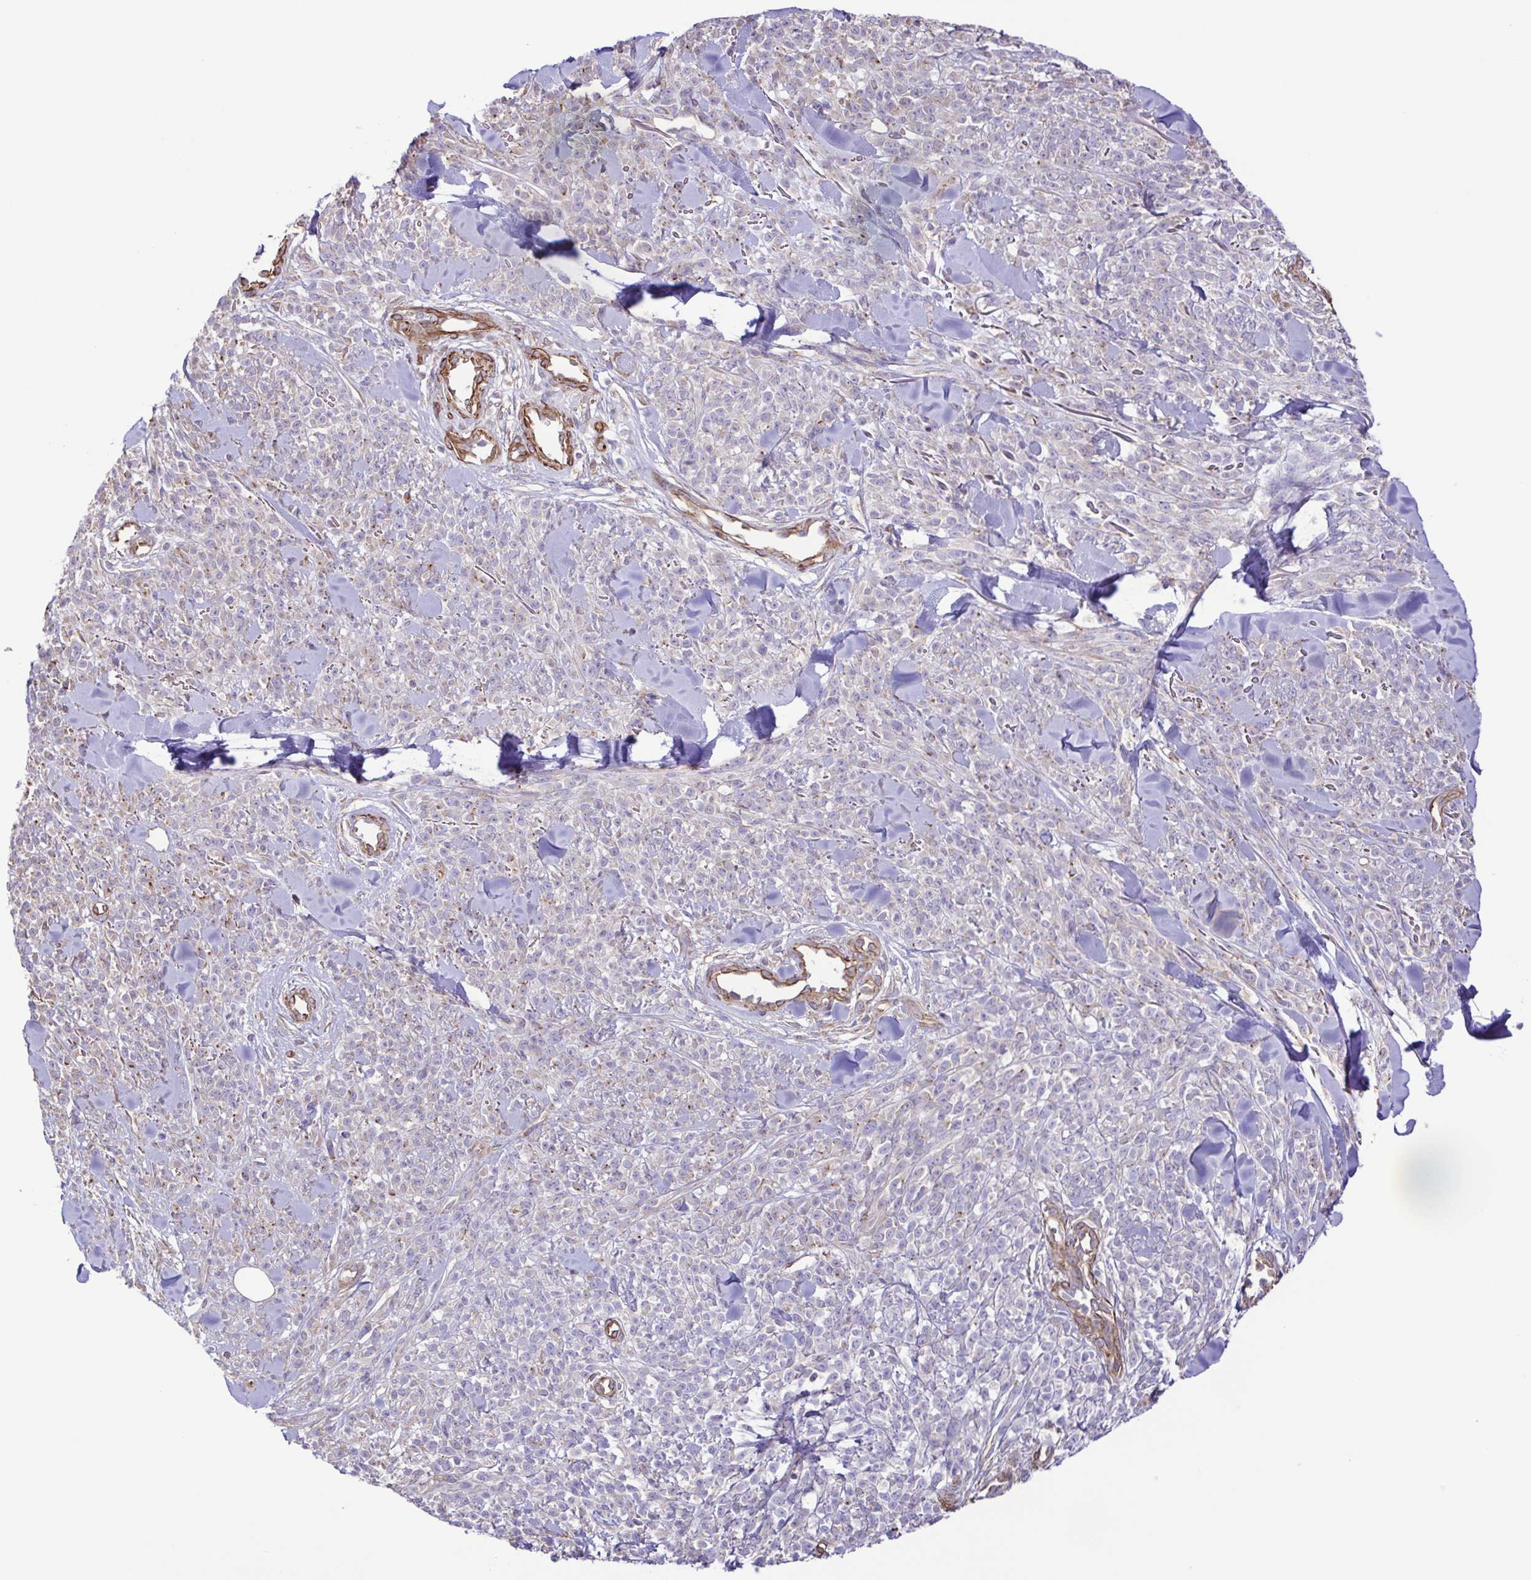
{"staining": {"intensity": "negative", "quantity": "none", "location": "none"}, "tissue": "melanoma", "cell_type": "Tumor cells", "image_type": "cancer", "snomed": [{"axis": "morphology", "description": "Malignant melanoma, NOS"}, {"axis": "topography", "description": "Skin"}, {"axis": "topography", "description": "Skin of trunk"}], "caption": "An immunohistochemistry micrograph of melanoma is shown. There is no staining in tumor cells of melanoma.", "gene": "FLT1", "patient": {"sex": "male", "age": 74}}